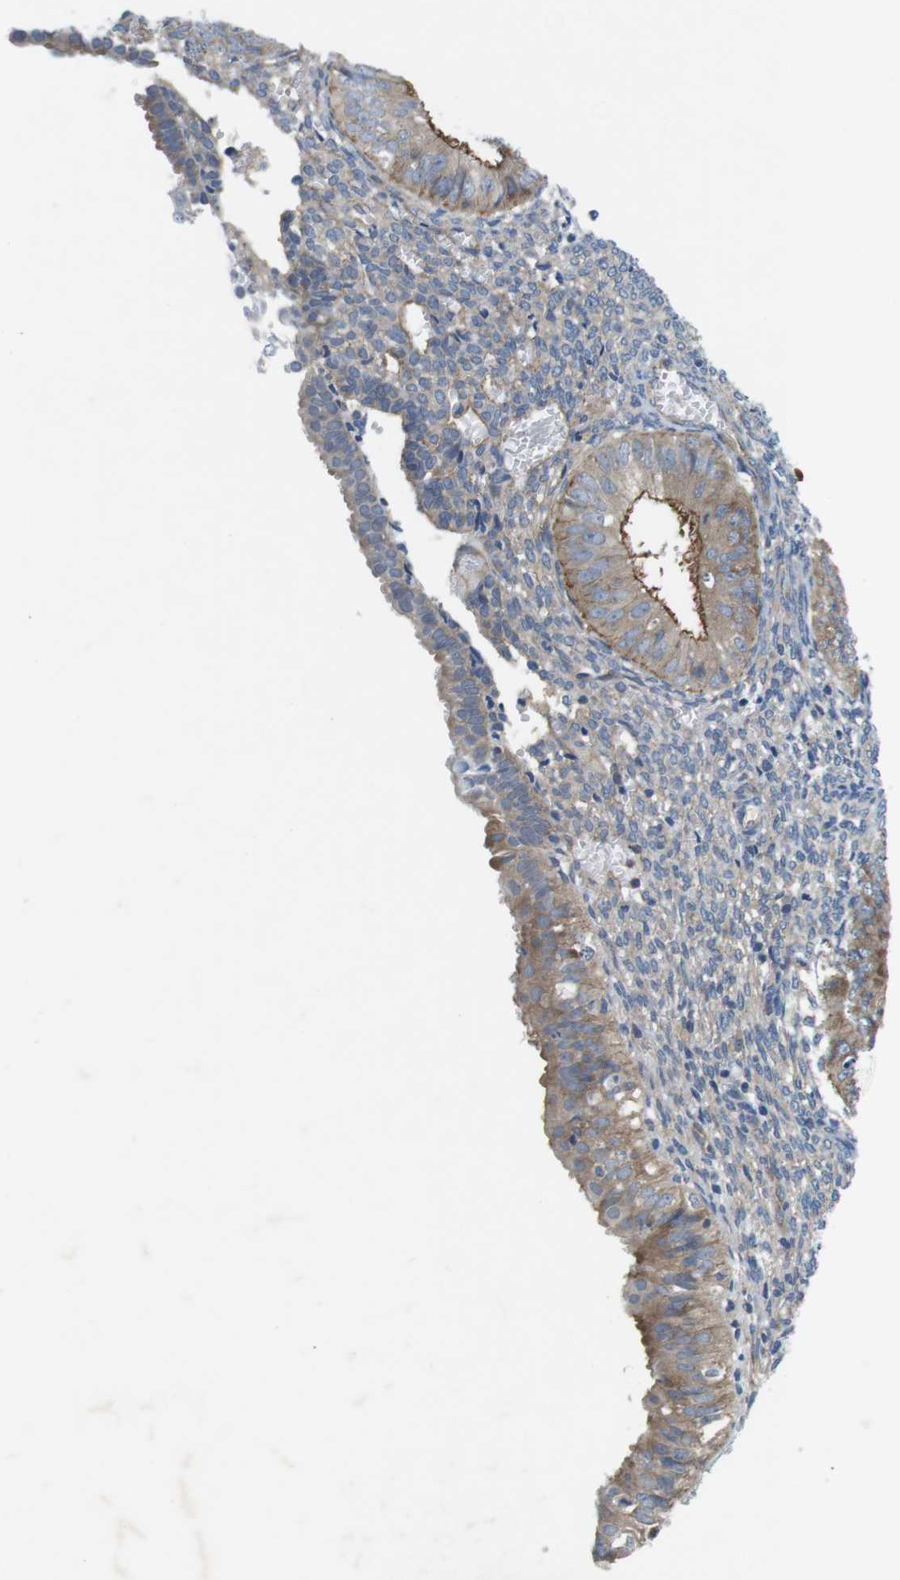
{"staining": {"intensity": "moderate", "quantity": ">75%", "location": "cytoplasmic/membranous"}, "tissue": "endometrial cancer", "cell_type": "Tumor cells", "image_type": "cancer", "snomed": [{"axis": "morphology", "description": "Normal tissue, NOS"}, {"axis": "morphology", "description": "Adenocarcinoma, NOS"}, {"axis": "topography", "description": "Endometrium"}], "caption": "Endometrial adenocarcinoma stained with DAB immunohistochemistry exhibits medium levels of moderate cytoplasmic/membranous expression in about >75% of tumor cells.", "gene": "DCLK1", "patient": {"sex": "female", "age": 53}}